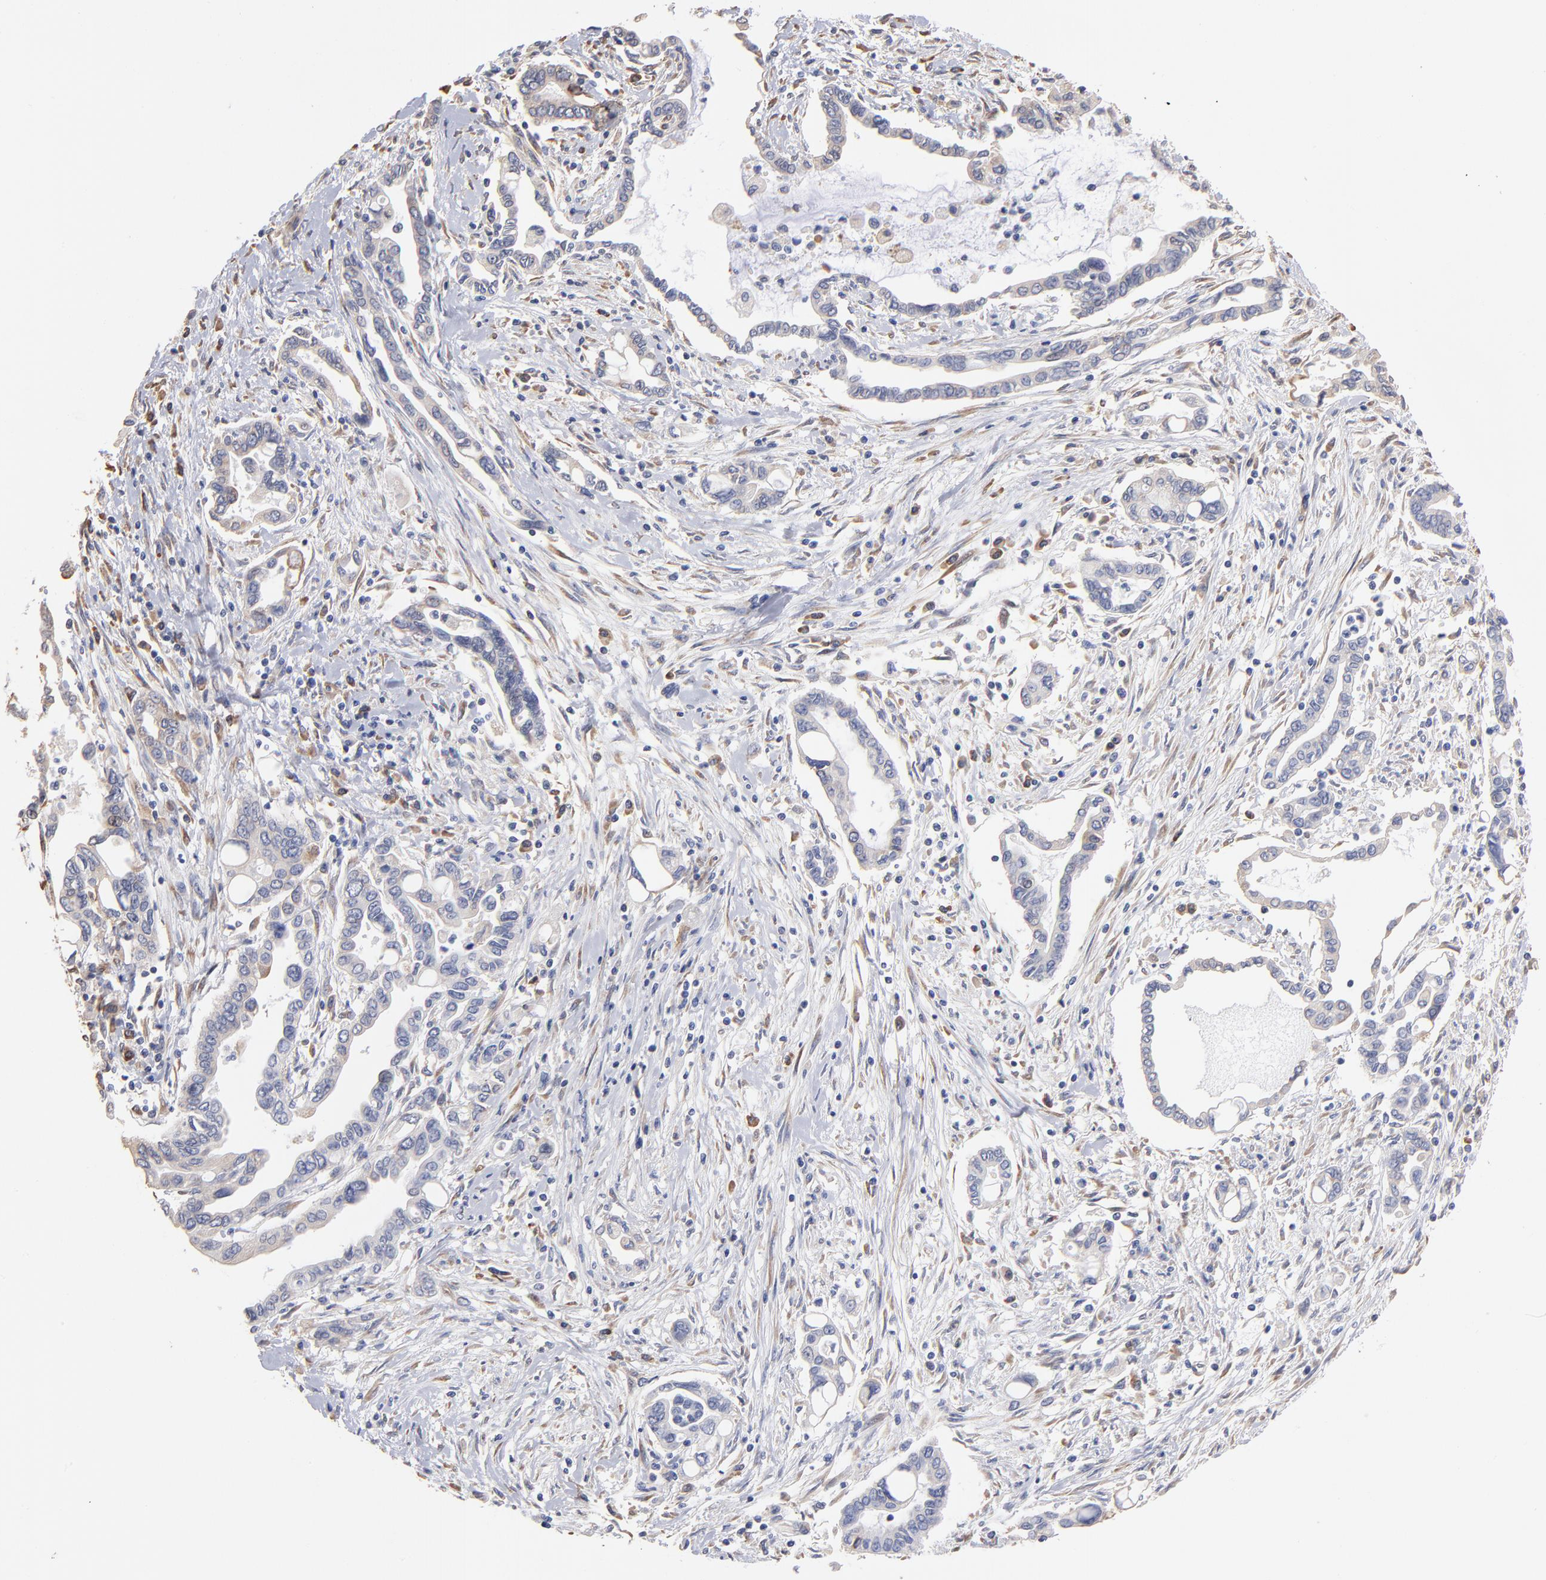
{"staining": {"intensity": "negative", "quantity": "none", "location": "none"}, "tissue": "pancreatic cancer", "cell_type": "Tumor cells", "image_type": "cancer", "snomed": [{"axis": "morphology", "description": "Adenocarcinoma, NOS"}, {"axis": "topography", "description": "Pancreas"}], "caption": "There is no significant staining in tumor cells of pancreatic cancer (adenocarcinoma).", "gene": "RPL9", "patient": {"sex": "female", "age": 57}}